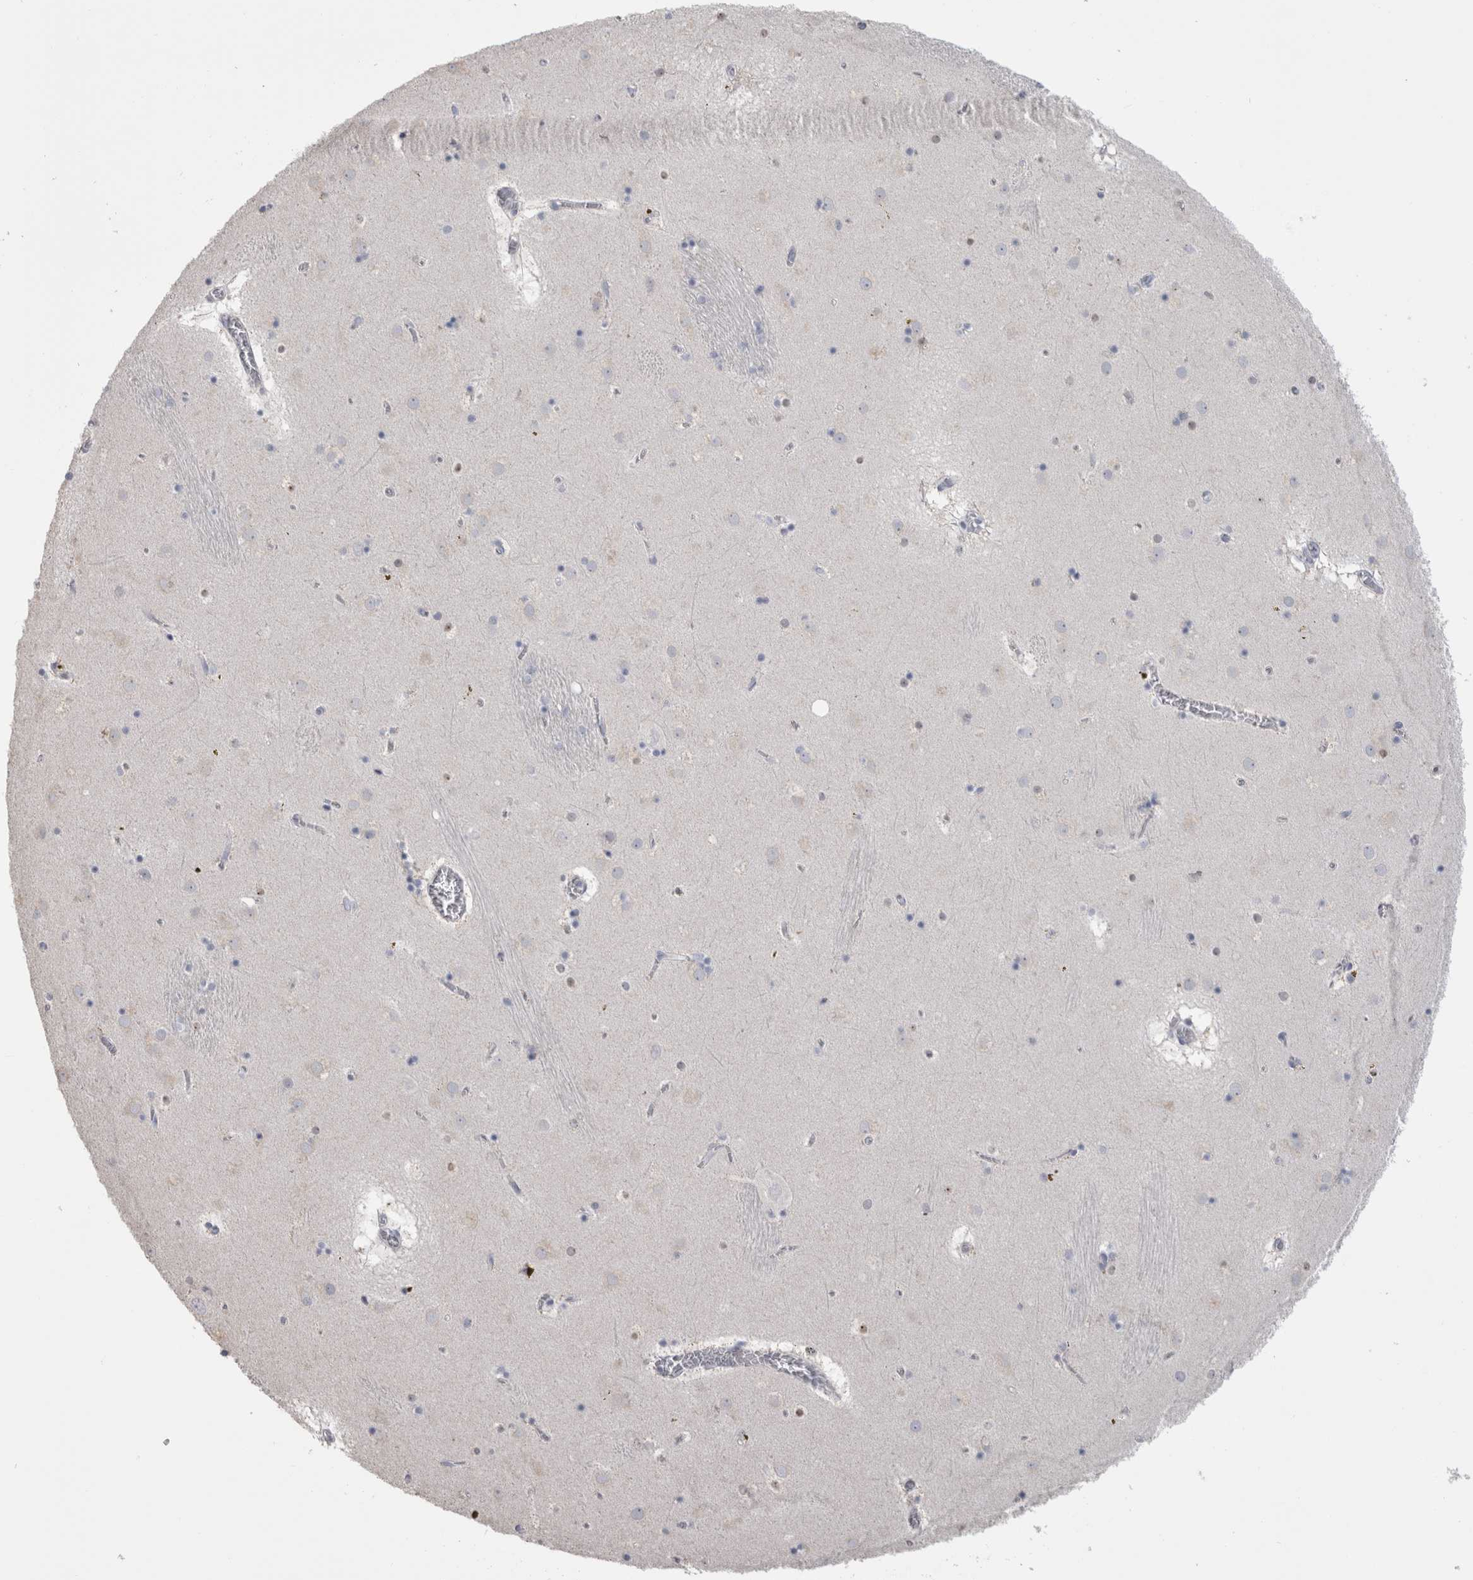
{"staining": {"intensity": "negative", "quantity": "none", "location": "none"}, "tissue": "caudate", "cell_type": "Glial cells", "image_type": "normal", "snomed": [{"axis": "morphology", "description": "Normal tissue, NOS"}, {"axis": "topography", "description": "Lateral ventricle wall"}], "caption": "Immunohistochemistry (IHC) histopathology image of benign caudate stained for a protein (brown), which displays no positivity in glial cells. Brightfield microscopy of immunohistochemistry stained with DAB (brown) and hematoxylin (blue), captured at high magnification.", "gene": "IL33", "patient": {"sex": "male", "age": 70}}